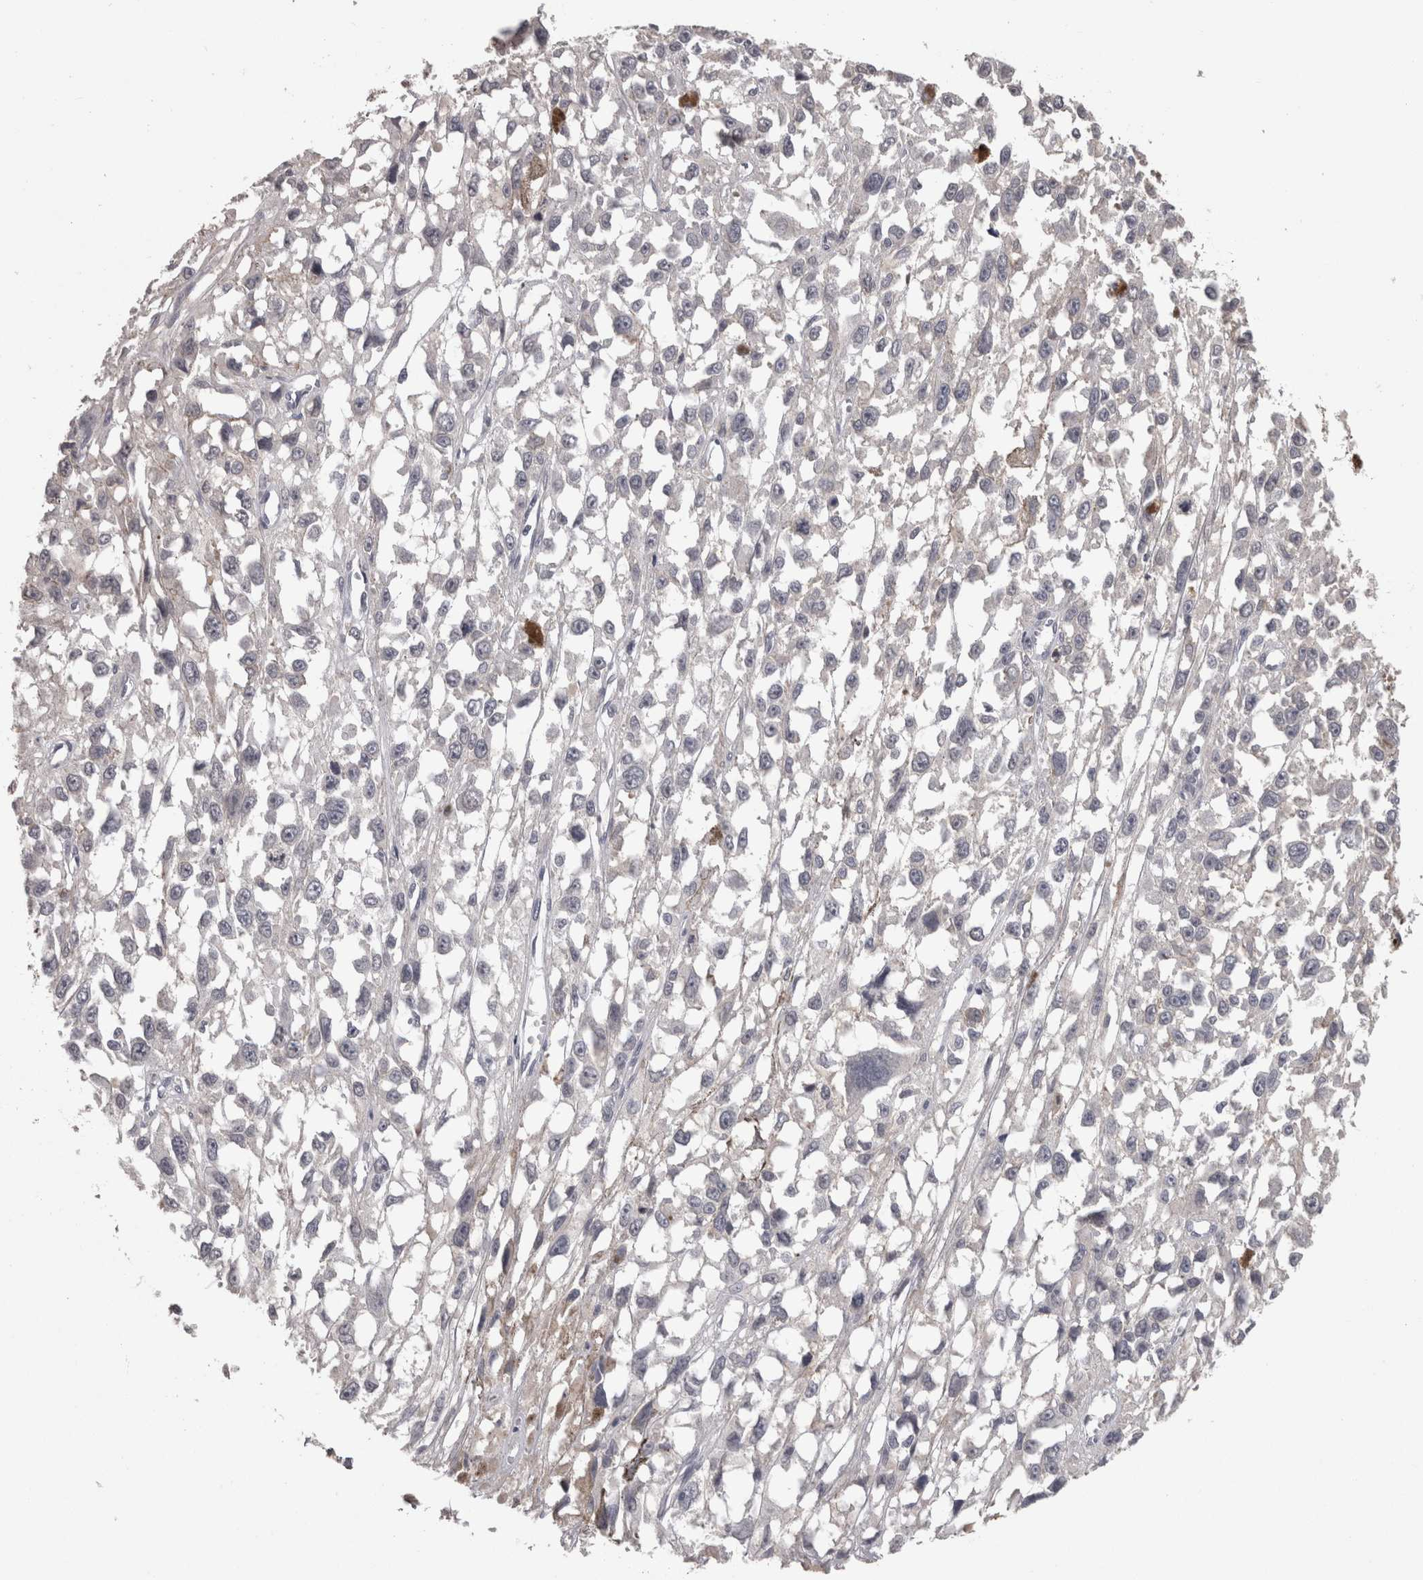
{"staining": {"intensity": "negative", "quantity": "none", "location": "none"}, "tissue": "melanoma", "cell_type": "Tumor cells", "image_type": "cancer", "snomed": [{"axis": "morphology", "description": "Malignant melanoma, Metastatic site"}, {"axis": "topography", "description": "Lymph node"}], "caption": "Immunohistochemistry histopathology image of neoplastic tissue: human malignant melanoma (metastatic site) stained with DAB (3,3'-diaminobenzidine) demonstrates no significant protein expression in tumor cells.", "gene": "PON3", "patient": {"sex": "male", "age": 59}}